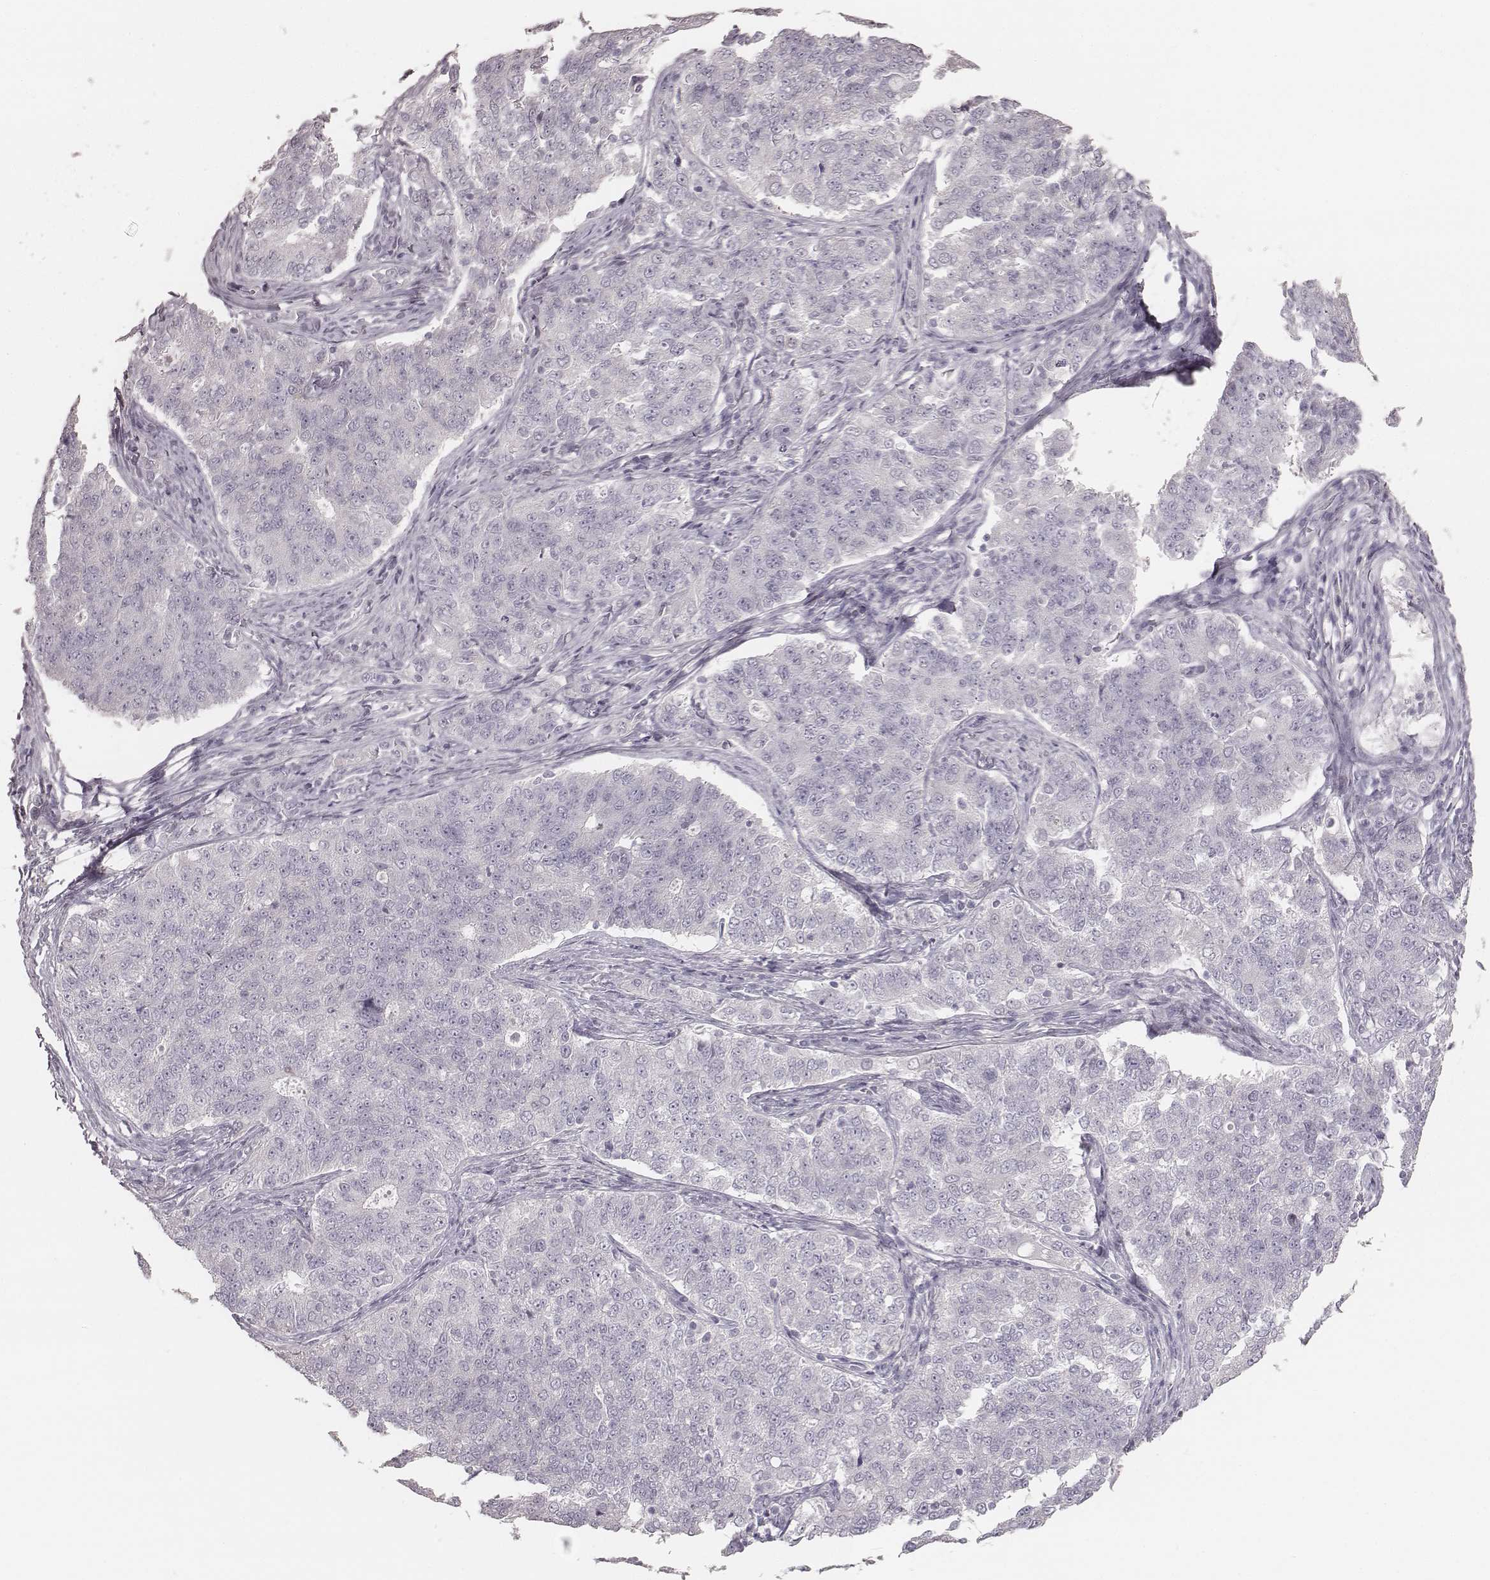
{"staining": {"intensity": "negative", "quantity": "none", "location": "none"}, "tissue": "endometrial cancer", "cell_type": "Tumor cells", "image_type": "cancer", "snomed": [{"axis": "morphology", "description": "Adenocarcinoma, NOS"}, {"axis": "topography", "description": "Endometrium"}], "caption": "Photomicrograph shows no significant protein expression in tumor cells of endometrial cancer.", "gene": "ZP4", "patient": {"sex": "female", "age": 43}}